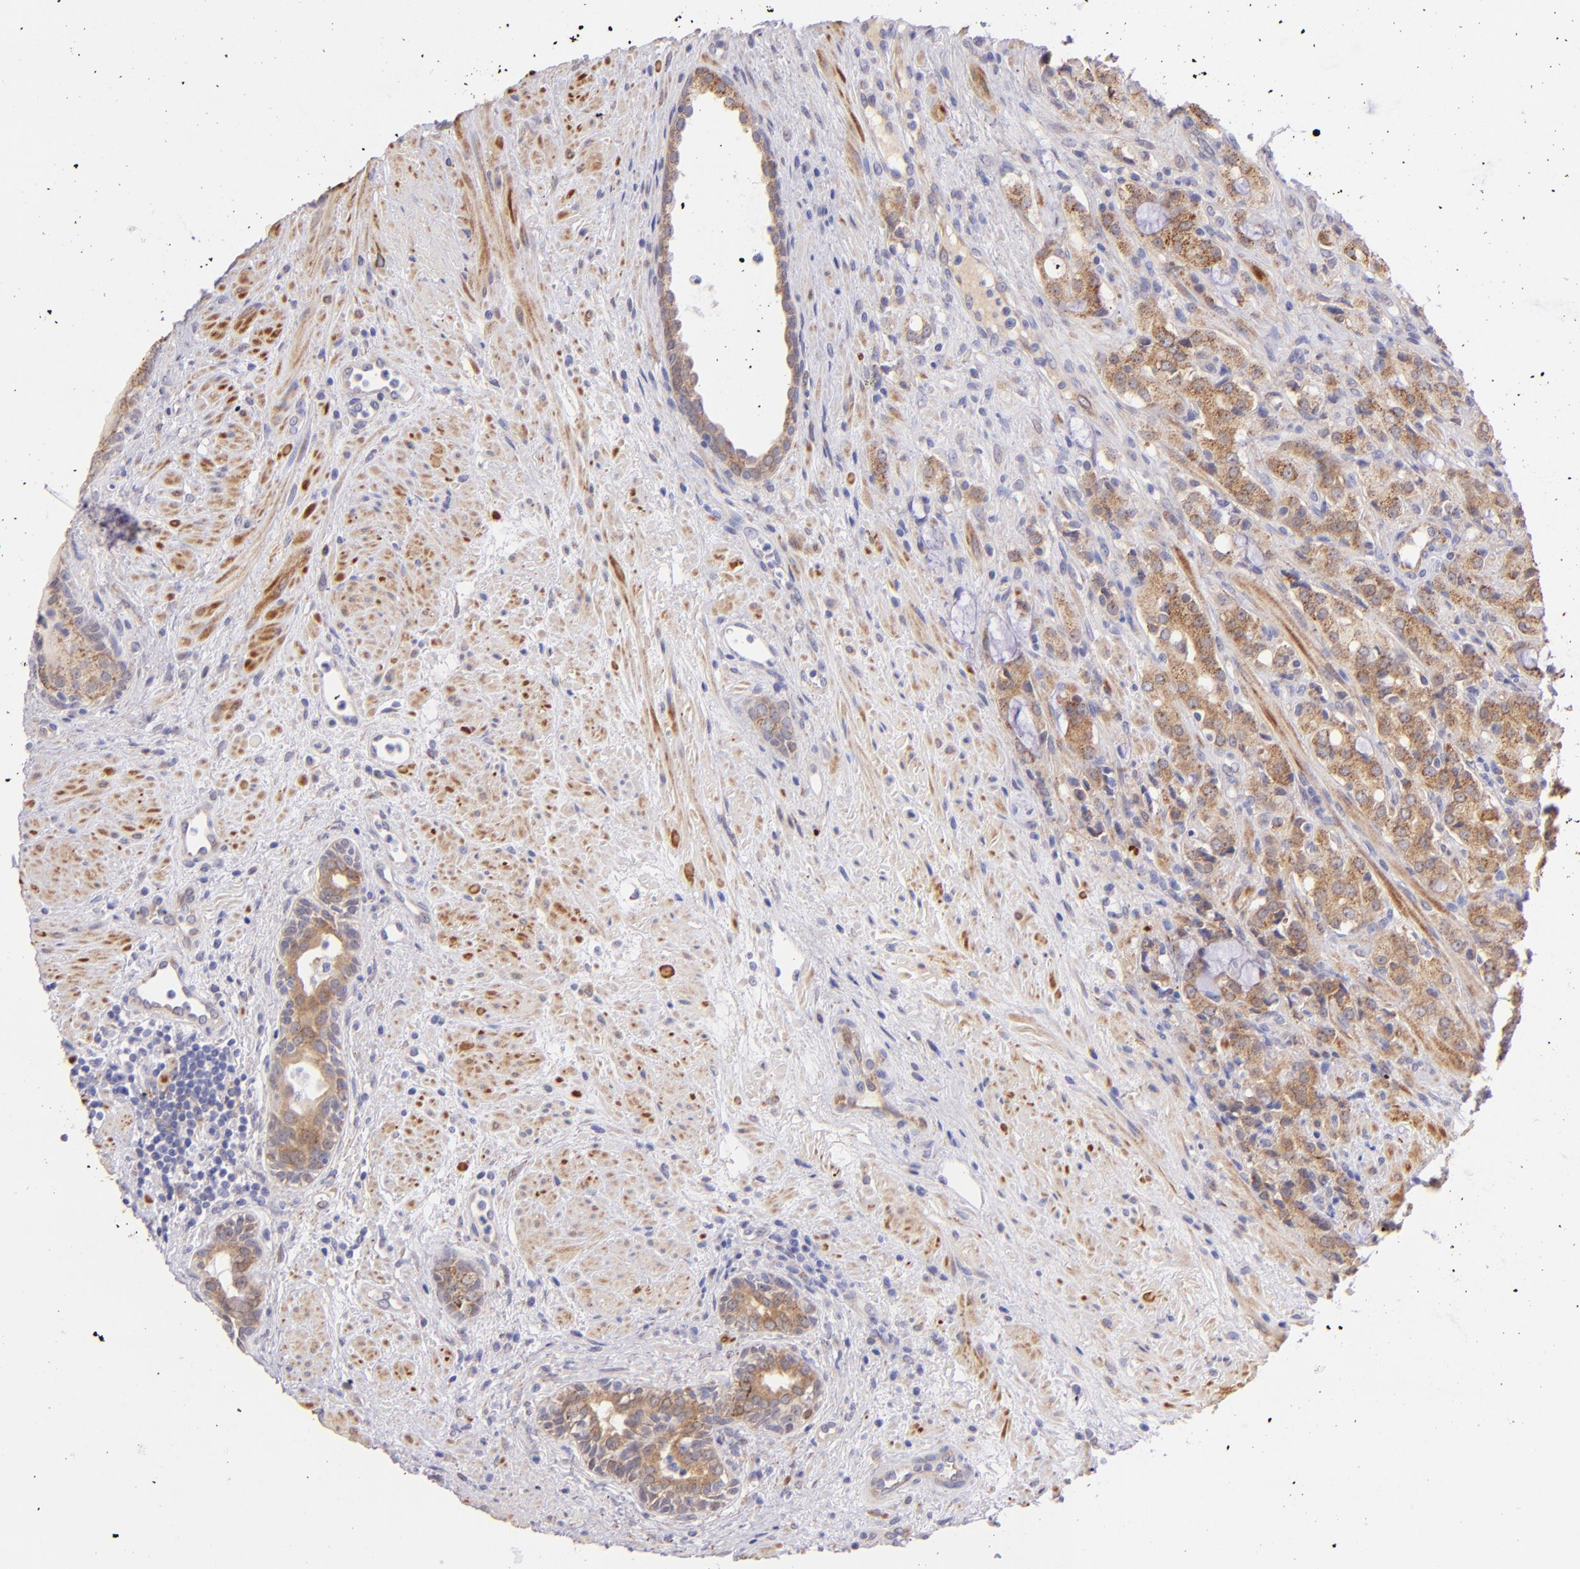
{"staining": {"intensity": "weak", "quantity": ">75%", "location": "cytoplasmic/membranous"}, "tissue": "prostate cancer", "cell_type": "Tumor cells", "image_type": "cancer", "snomed": [{"axis": "morphology", "description": "Adenocarcinoma, High grade"}, {"axis": "topography", "description": "Prostate"}], "caption": "Prostate high-grade adenocarcinoma stained with DAB (3,3'-diaminobenzidine) immunohistochemistry (IHC) shows low levels of weak cytoplasmic/membranous staining in approximately >75% of tumor cells.", "gene": "SH2D4A", "patient": {"sex": "male", "age": 72}}